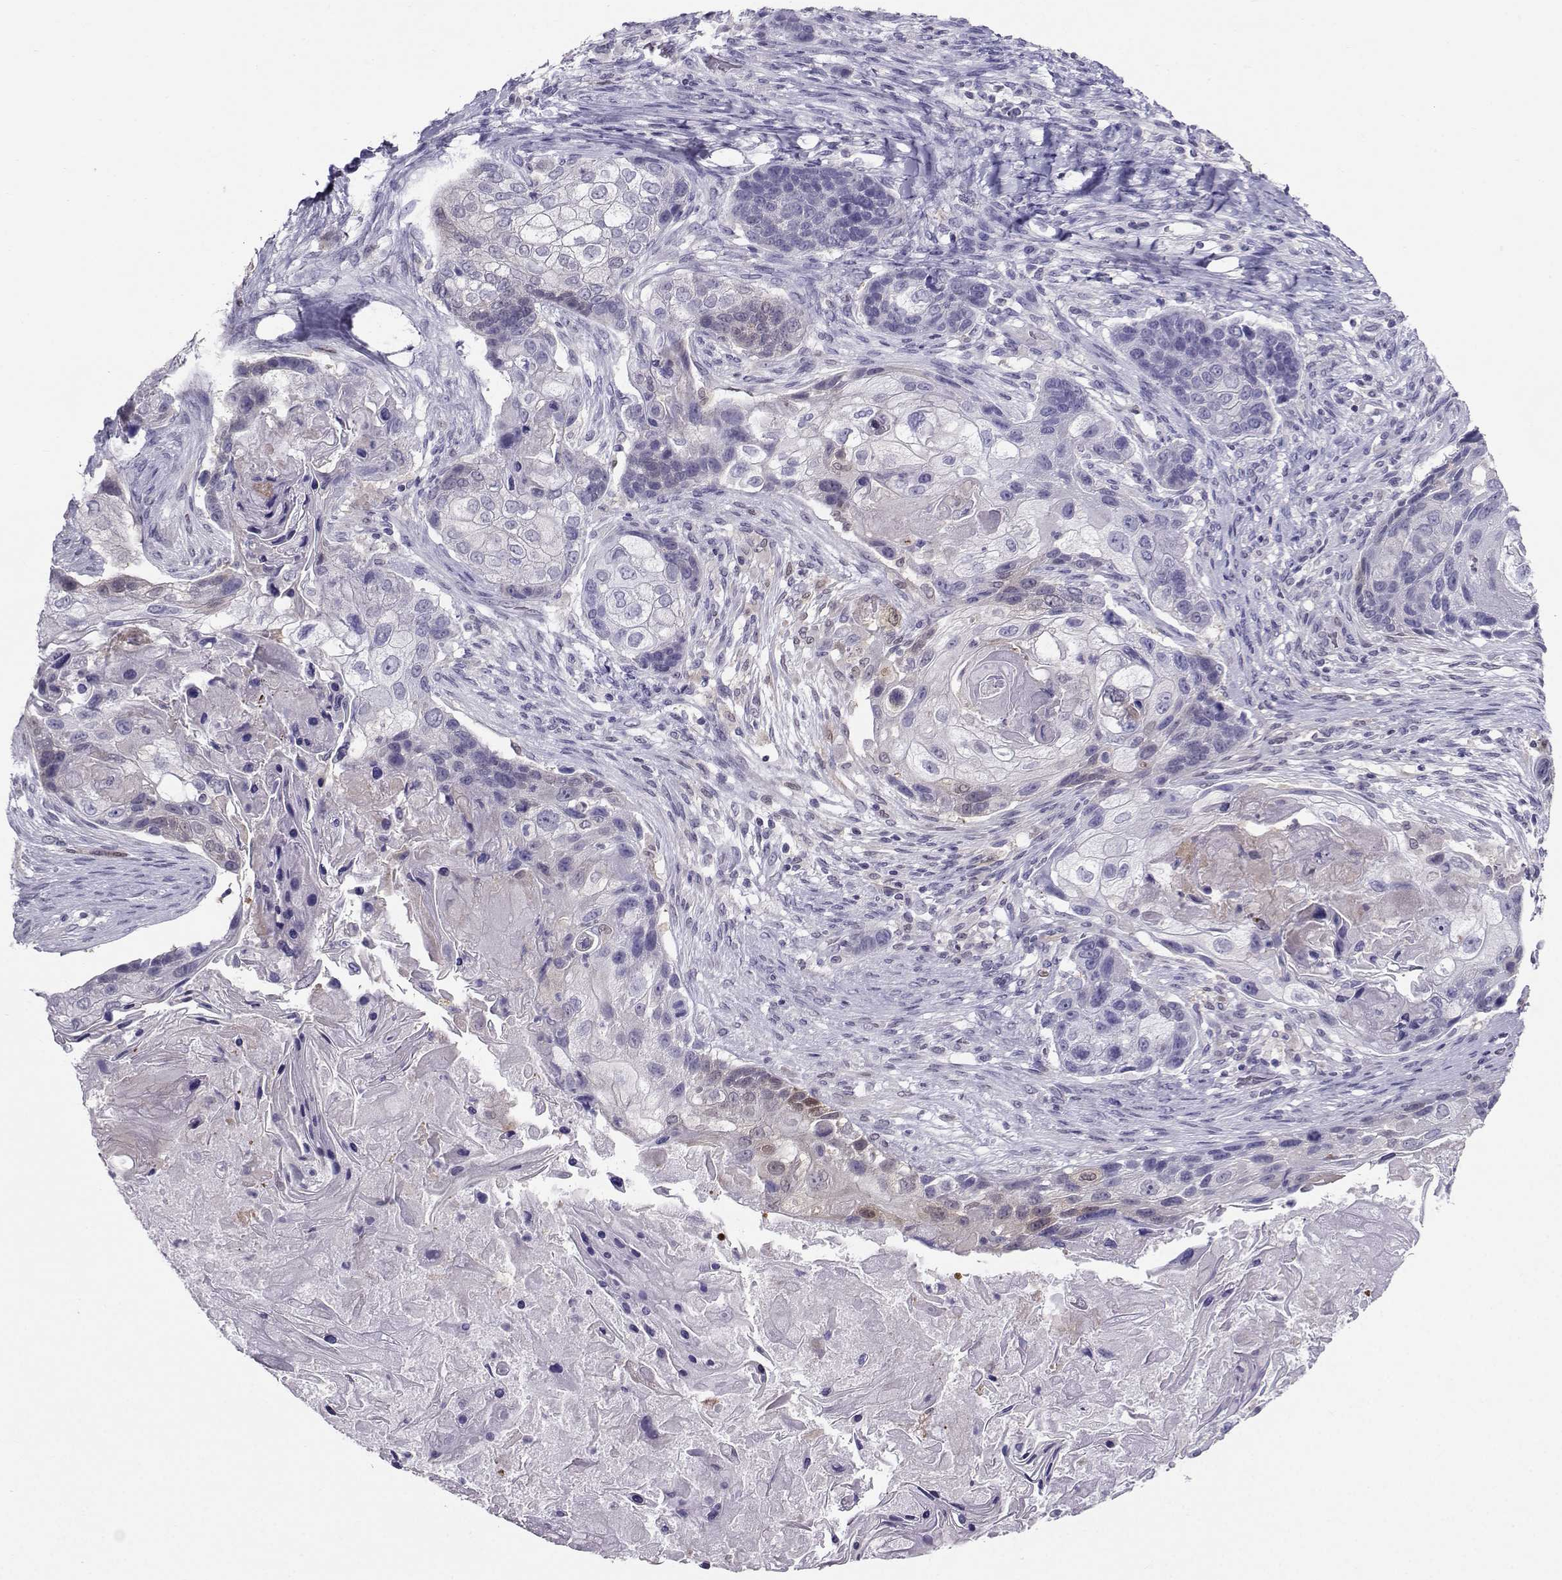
{"staining": {"intensity": "weak", "quantity": "<25%", "location": "cytoplasmic/membranous,nuclear"}, "tissue": "lung cancer", "cell_type": "Tumor cells", "image_type": "cancer", "snomed": [{"axis": "morphology", "description": "Squamous cell carcinoma, NOS"}, {"axis": "topography", "description": "Lung"}], "caption": "An immunohistochemistry (IHC) histopathology image of lung cancer is shown. There is no staining in tumor cells of lung cancer.", "gene": "PGK1", "patient": {"sex": "male", "age": 69}}